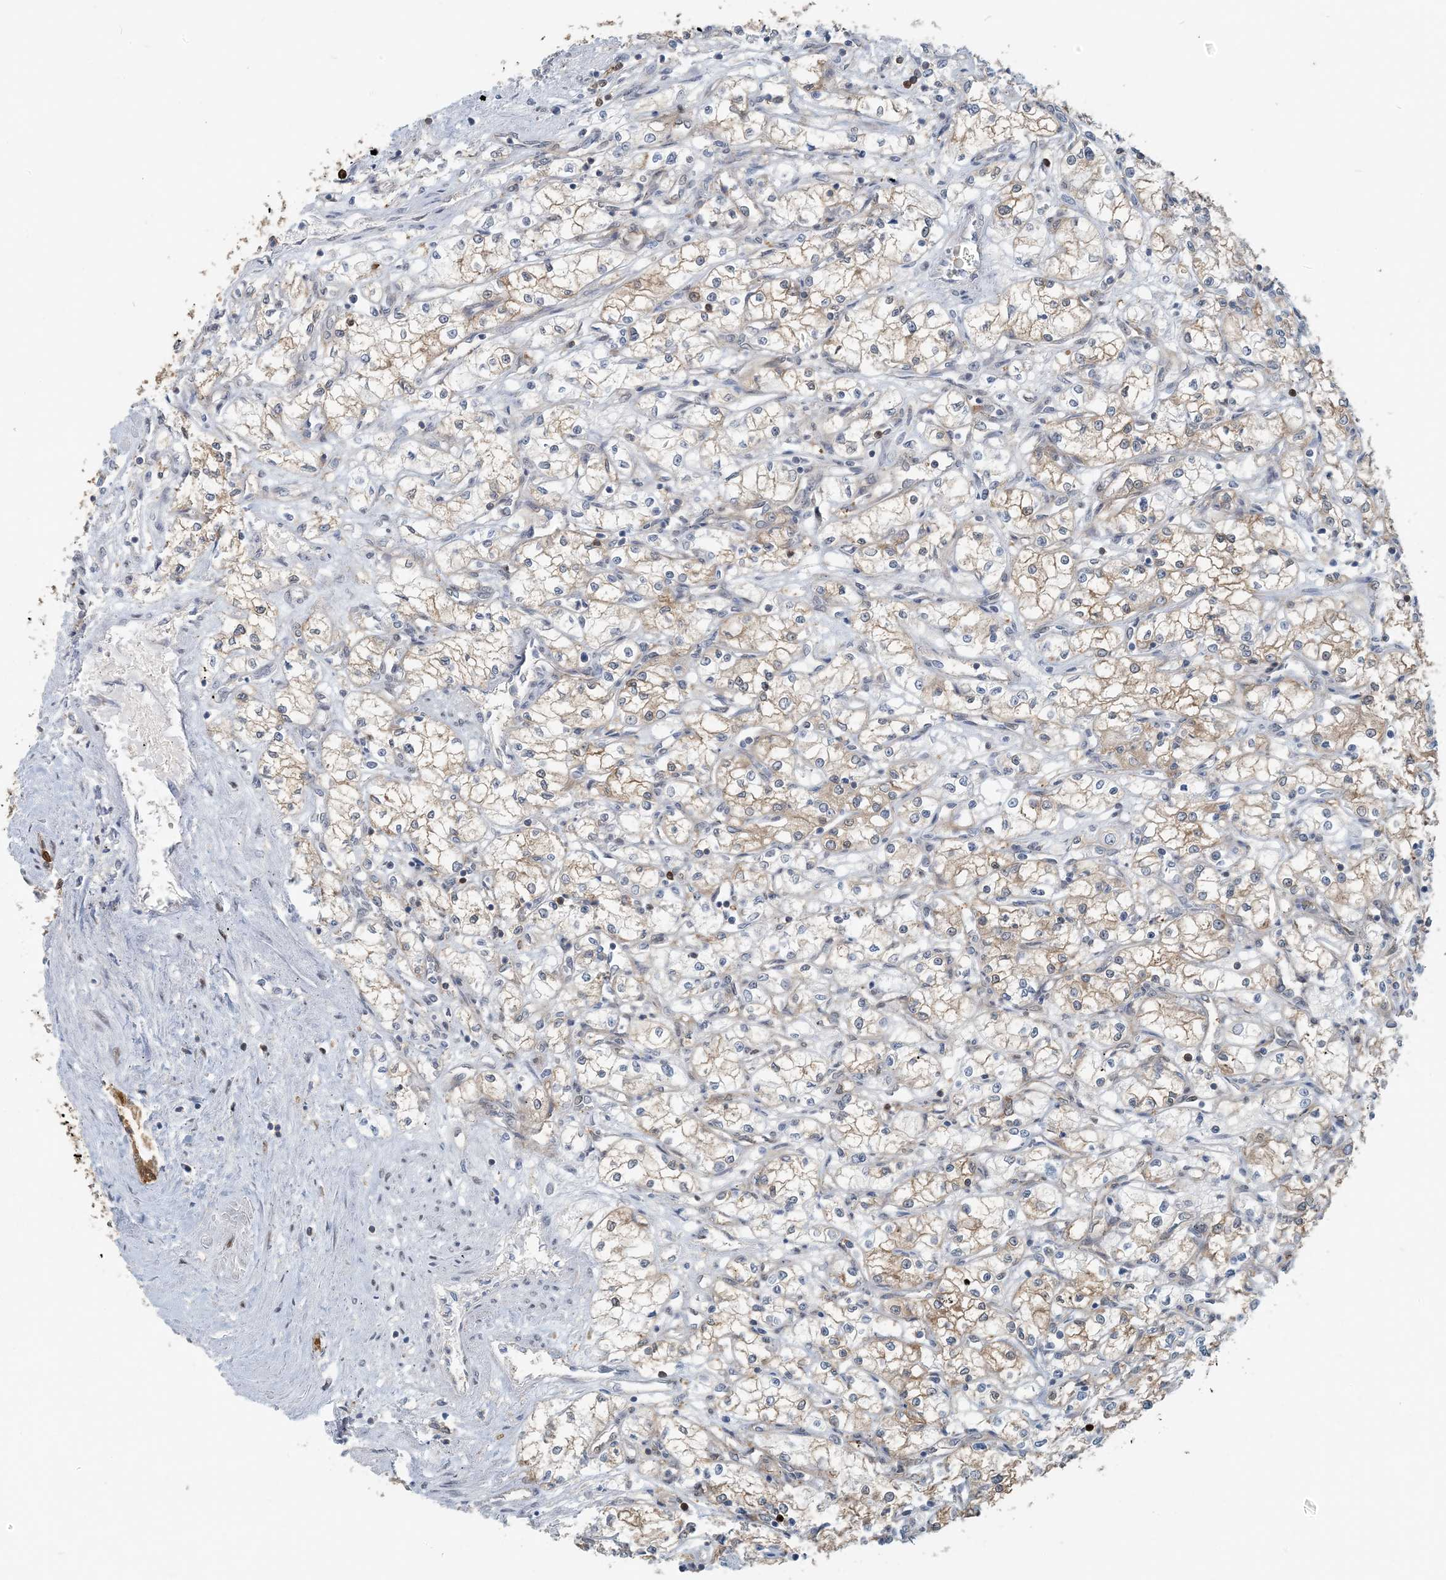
{"staining": {"intensity": "moderate", "quantity": "25%-75%", "location": "cytoplasmic/membranous"}, "tissue": "renal cancer", "cell_type": "Tumor cells", "image_type": "cancer", "snomed": [{"axis": "morphology", "description": "Adenocarcinoma, NOS"}, {"axis": "topography", "description": "Kidney"}], "caption": "Tumor cells exhibit medium levels of moderate cytoplasmic/membranous expression in about 25%-75% of cells in human renal cancer. Immunohistochemistry (ihc) stains the protein of interest in brown and the nuclei are stained blue.", "gene": "ZC3H12A", "patient": {"sex": "male", "age": 59}}